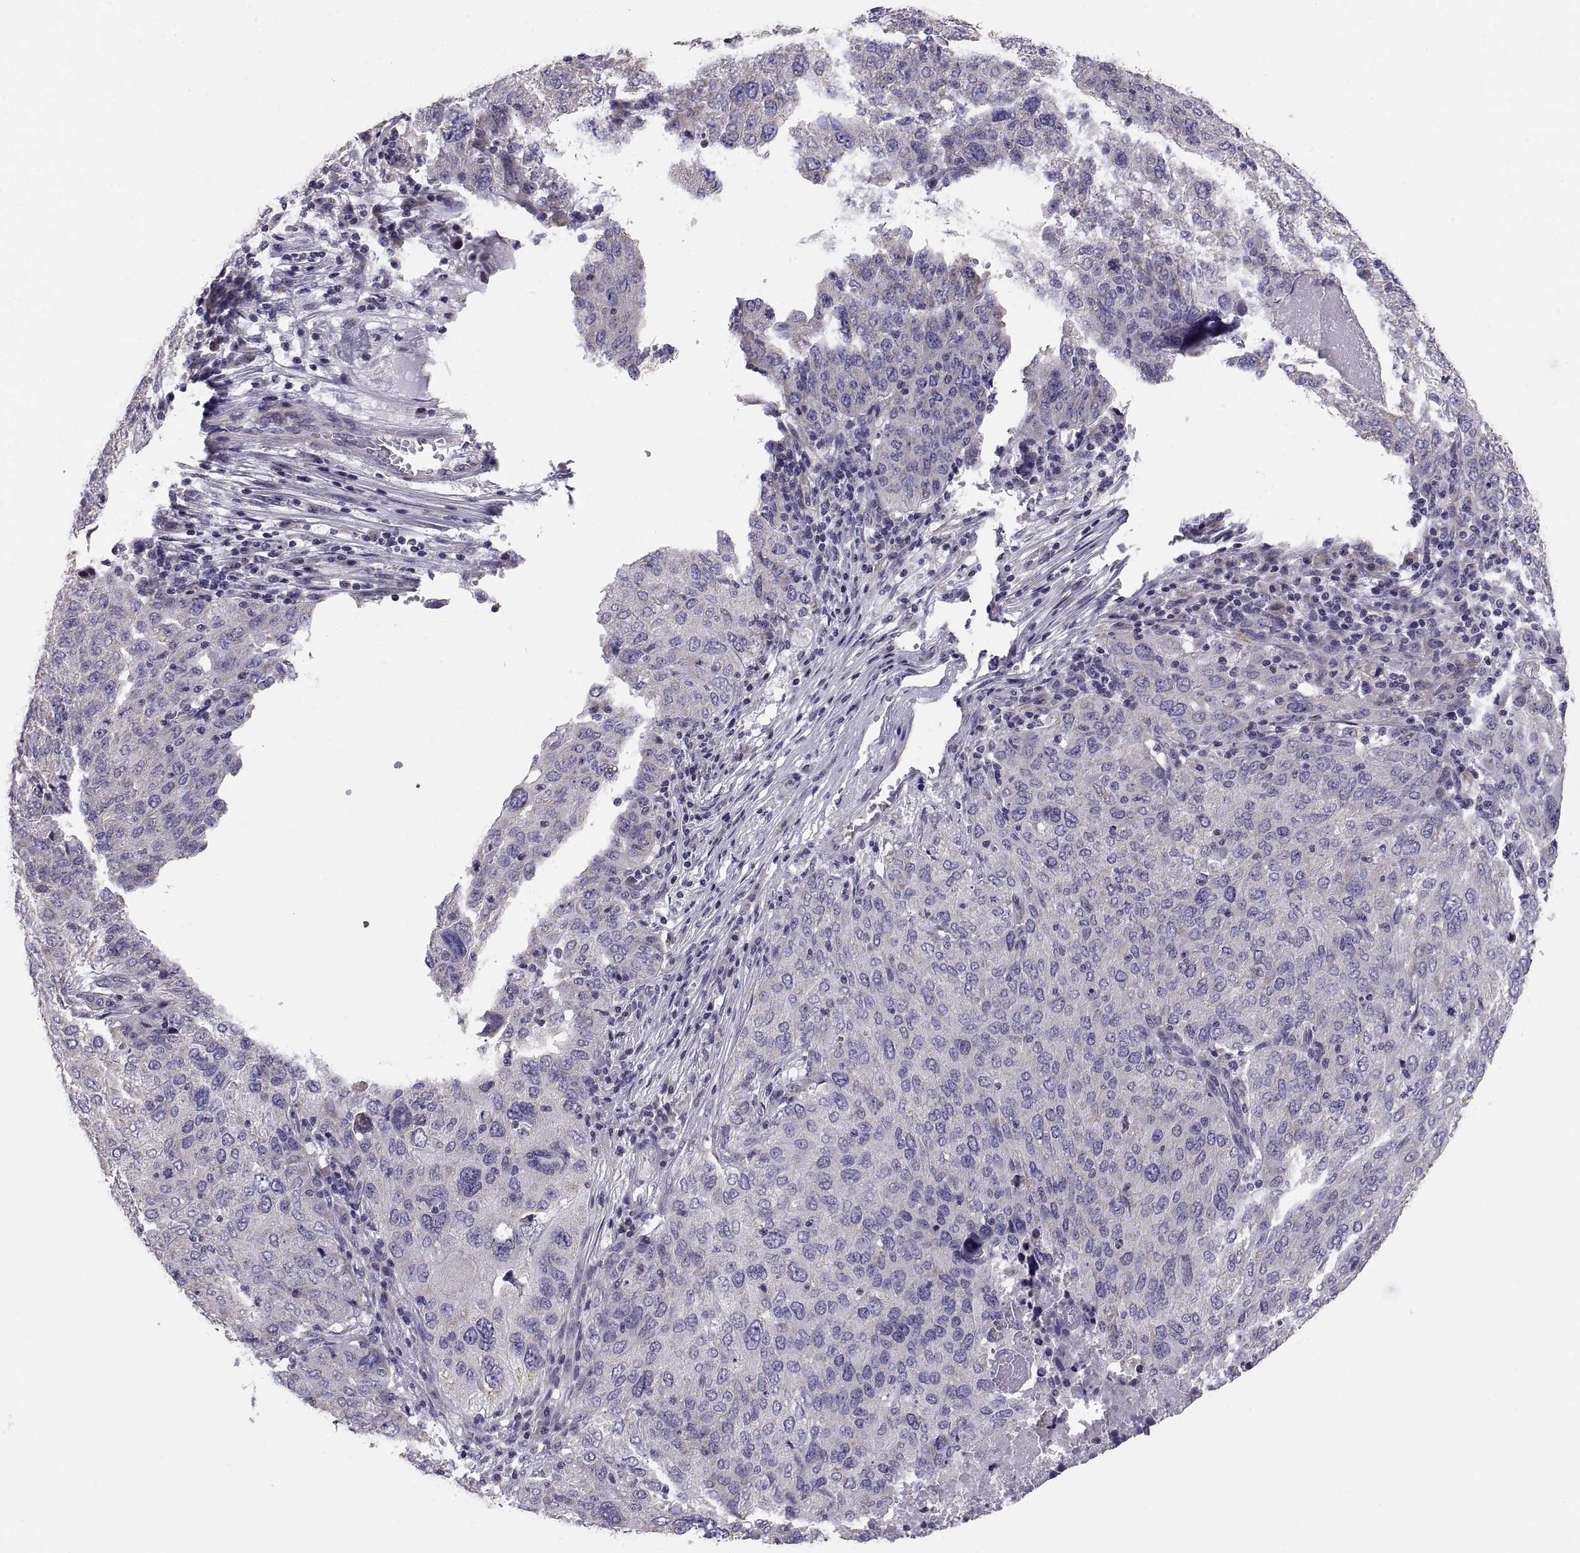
{"staining": {"intensity": "negative", "quantity": "none", "location": "none"}, "tissue": "ovarian cancer", "cell_type": "Tumor cells", "image_type": "cancer", "snomed": [{"axis": "morphology", "description": "Carcinoma, endometroid"}, {"axis": "topography", "description": "Ovary"}], "caption": "DAB (3,3'-diaminobenzidine) immunohistochemical staining of human ovarian cancer (endometroid carcinoma) reveals no significant staining in tumor cells. The staining was performed using DAB to visualize the protein expression in brown, while the nuclei were stained in blue with hematoxylin (Magnification: 20x).", "gene": "TNNC1", "patient": {"sex": "female", "age": 58}}